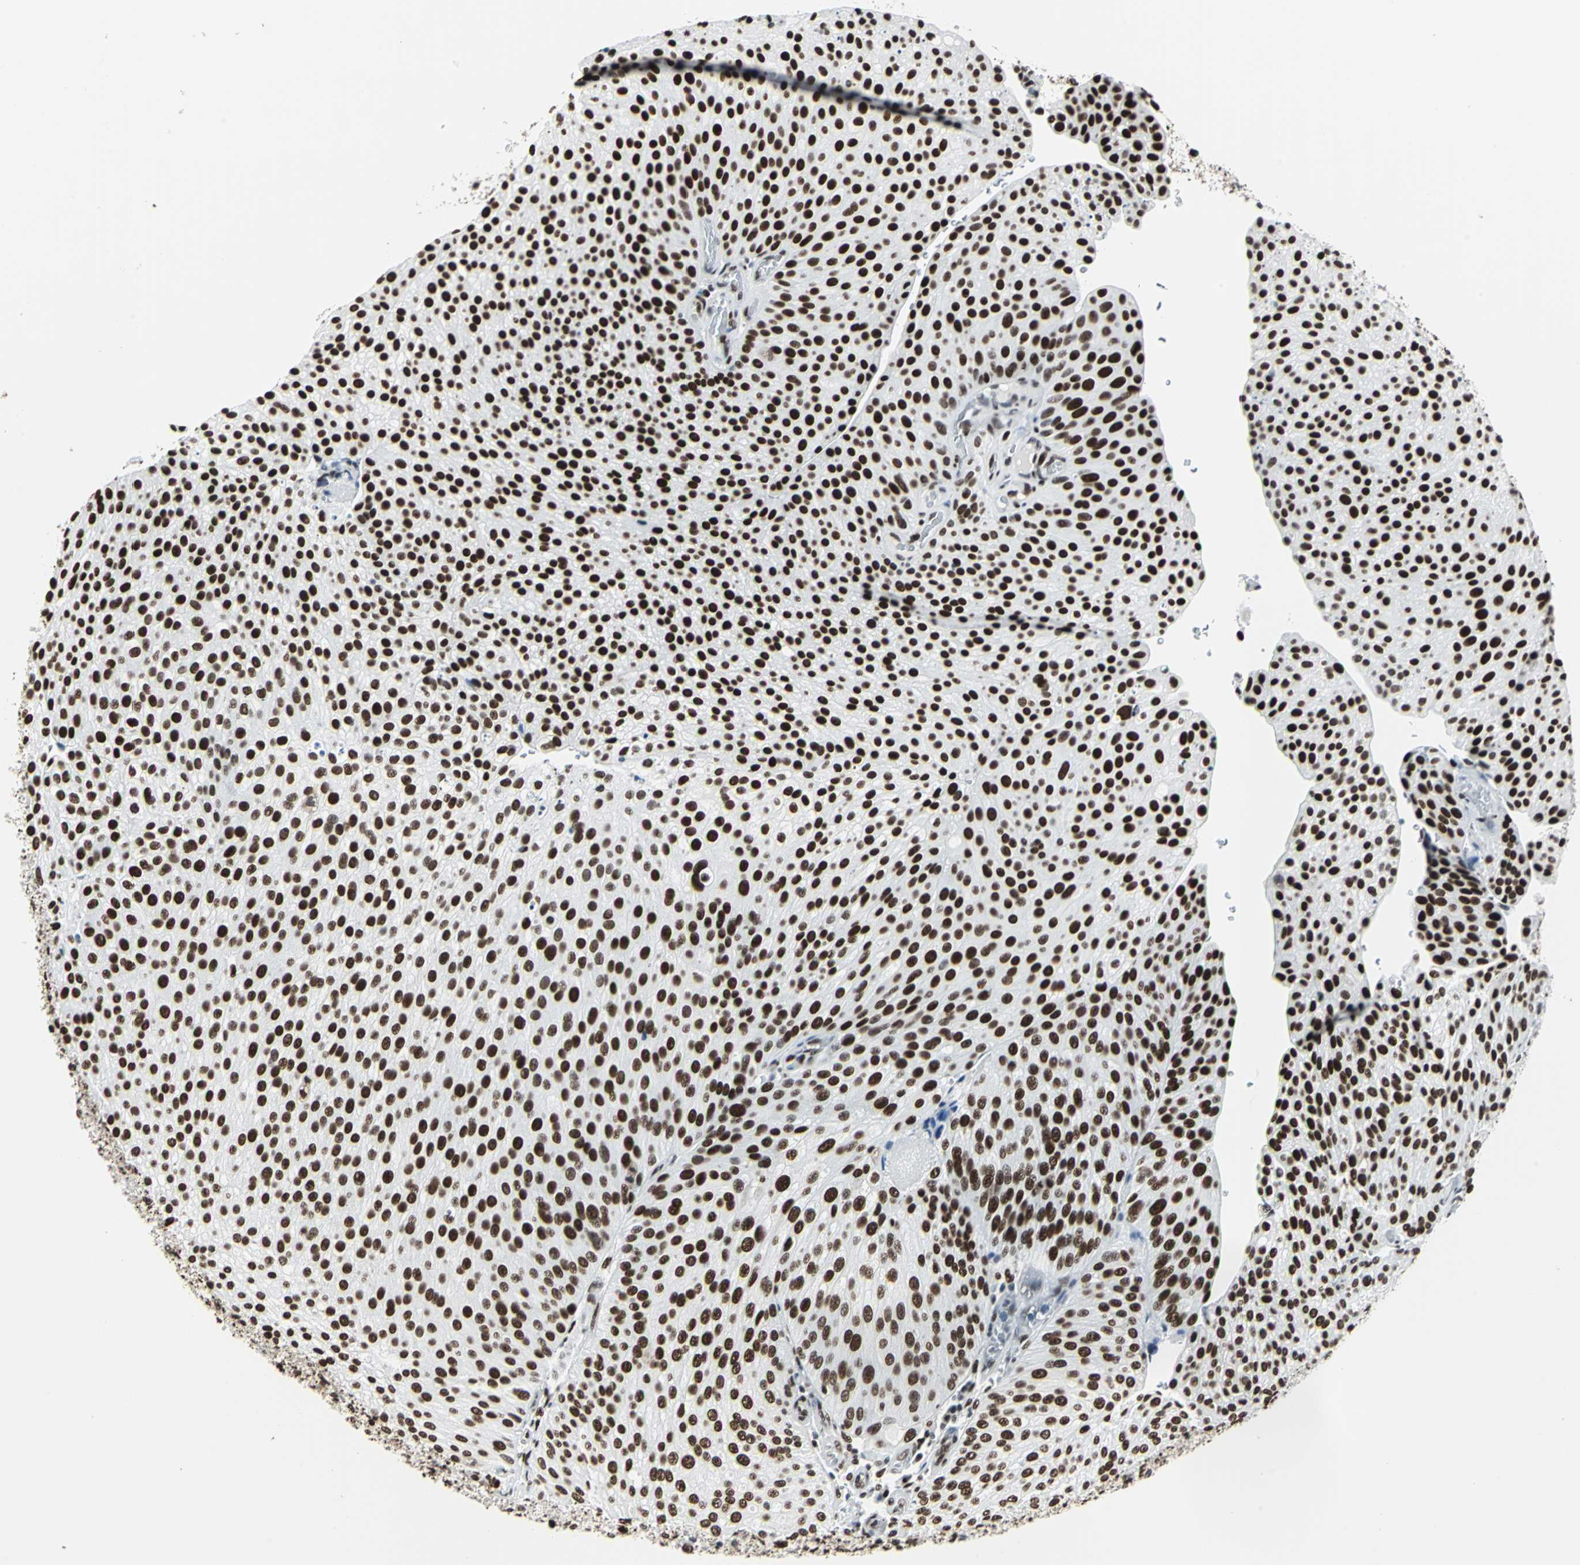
{"staining": {"intensity": "strong", "quantity": ">75%", "location": "nuclear"}, "tissue": "urothelial cancer", "cell_type": "Tumor cells", "image_type": "cancer", "snomed": [{"axis": "morphology", "description": "Urothelial carcinoma, Low grade"}, {"axis": "topography", "description": "Smooth muscle"}, {"axis": "topography", "description": "Urinary bladder"}], "caption": "A photomicrograph of urothelial cancer stained for a protein exhibits strong nuclear brown staining in tumor cells. The staining was performed using DAB (3,3'-diaminobenzidine), with brown indicating positive protein expression. Nuclei are stained blue with hematoxylin.", "gene": "HDAC2", "patient": {"sex": "male", "age": 60}}